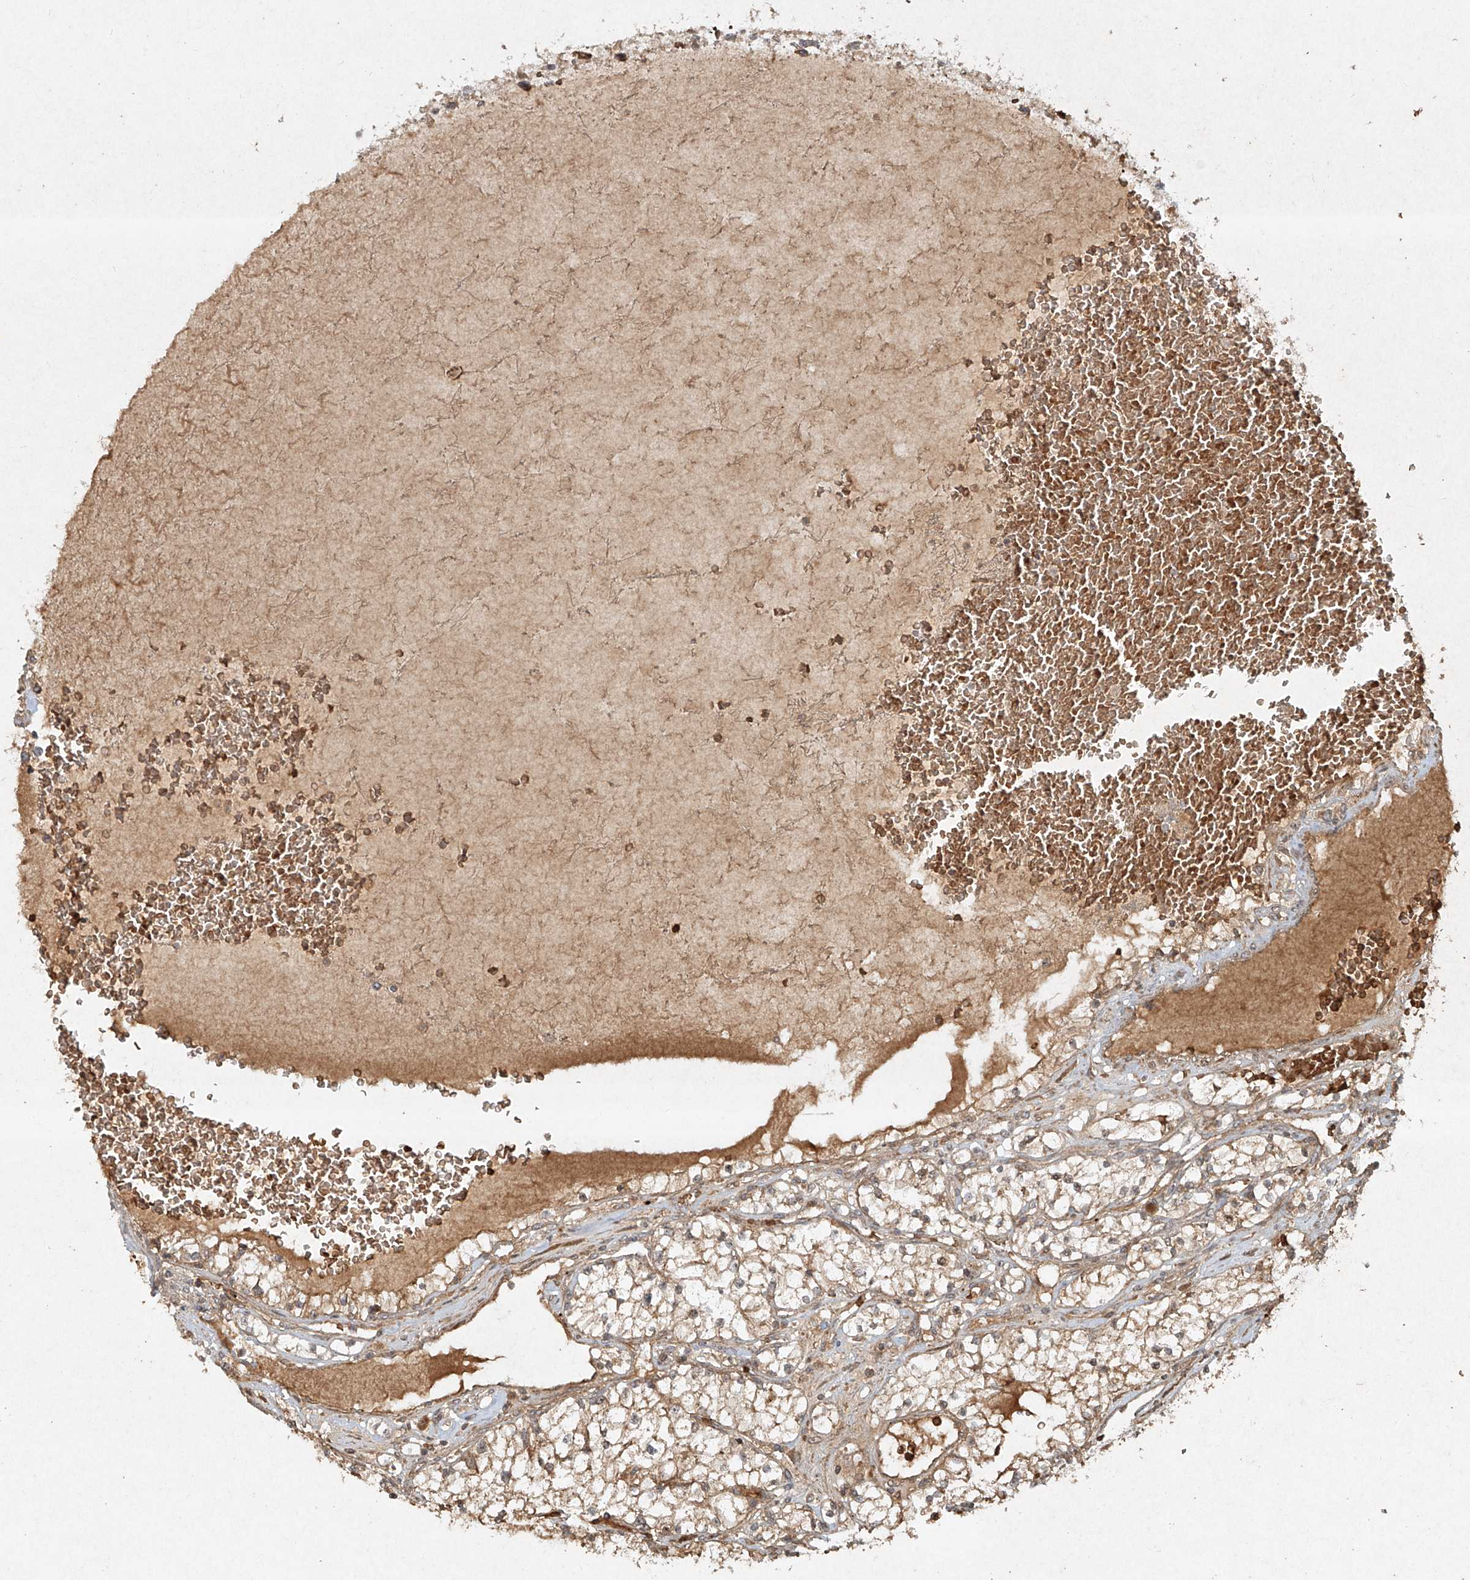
{"staining": {"intensity": "moderate", "quantity": ">75%", "location": "cytoplasmic/membranous"}, "tissue": "renal cancer", "cell_type": "Tumor cells", "image_type": "cancer", "snomed": [{"axis": "morphology", "description": "Adenocarcinoma, NOS"}, {"axis": "topography", "description": "Kidney"}], "caption": "Protein expression by immunohistochemistry reveals moderate cytoplasmic/membranous expression in about >75% of tumor cells in renal cancer (adenocarcinoma). The staining is performed using DAB brown chromogen to label protein expression. The nuclei are counter-stained blue using hematoxylin.", "gene": "CYYR1", "patient": {"sex": "male", "age": 68}}